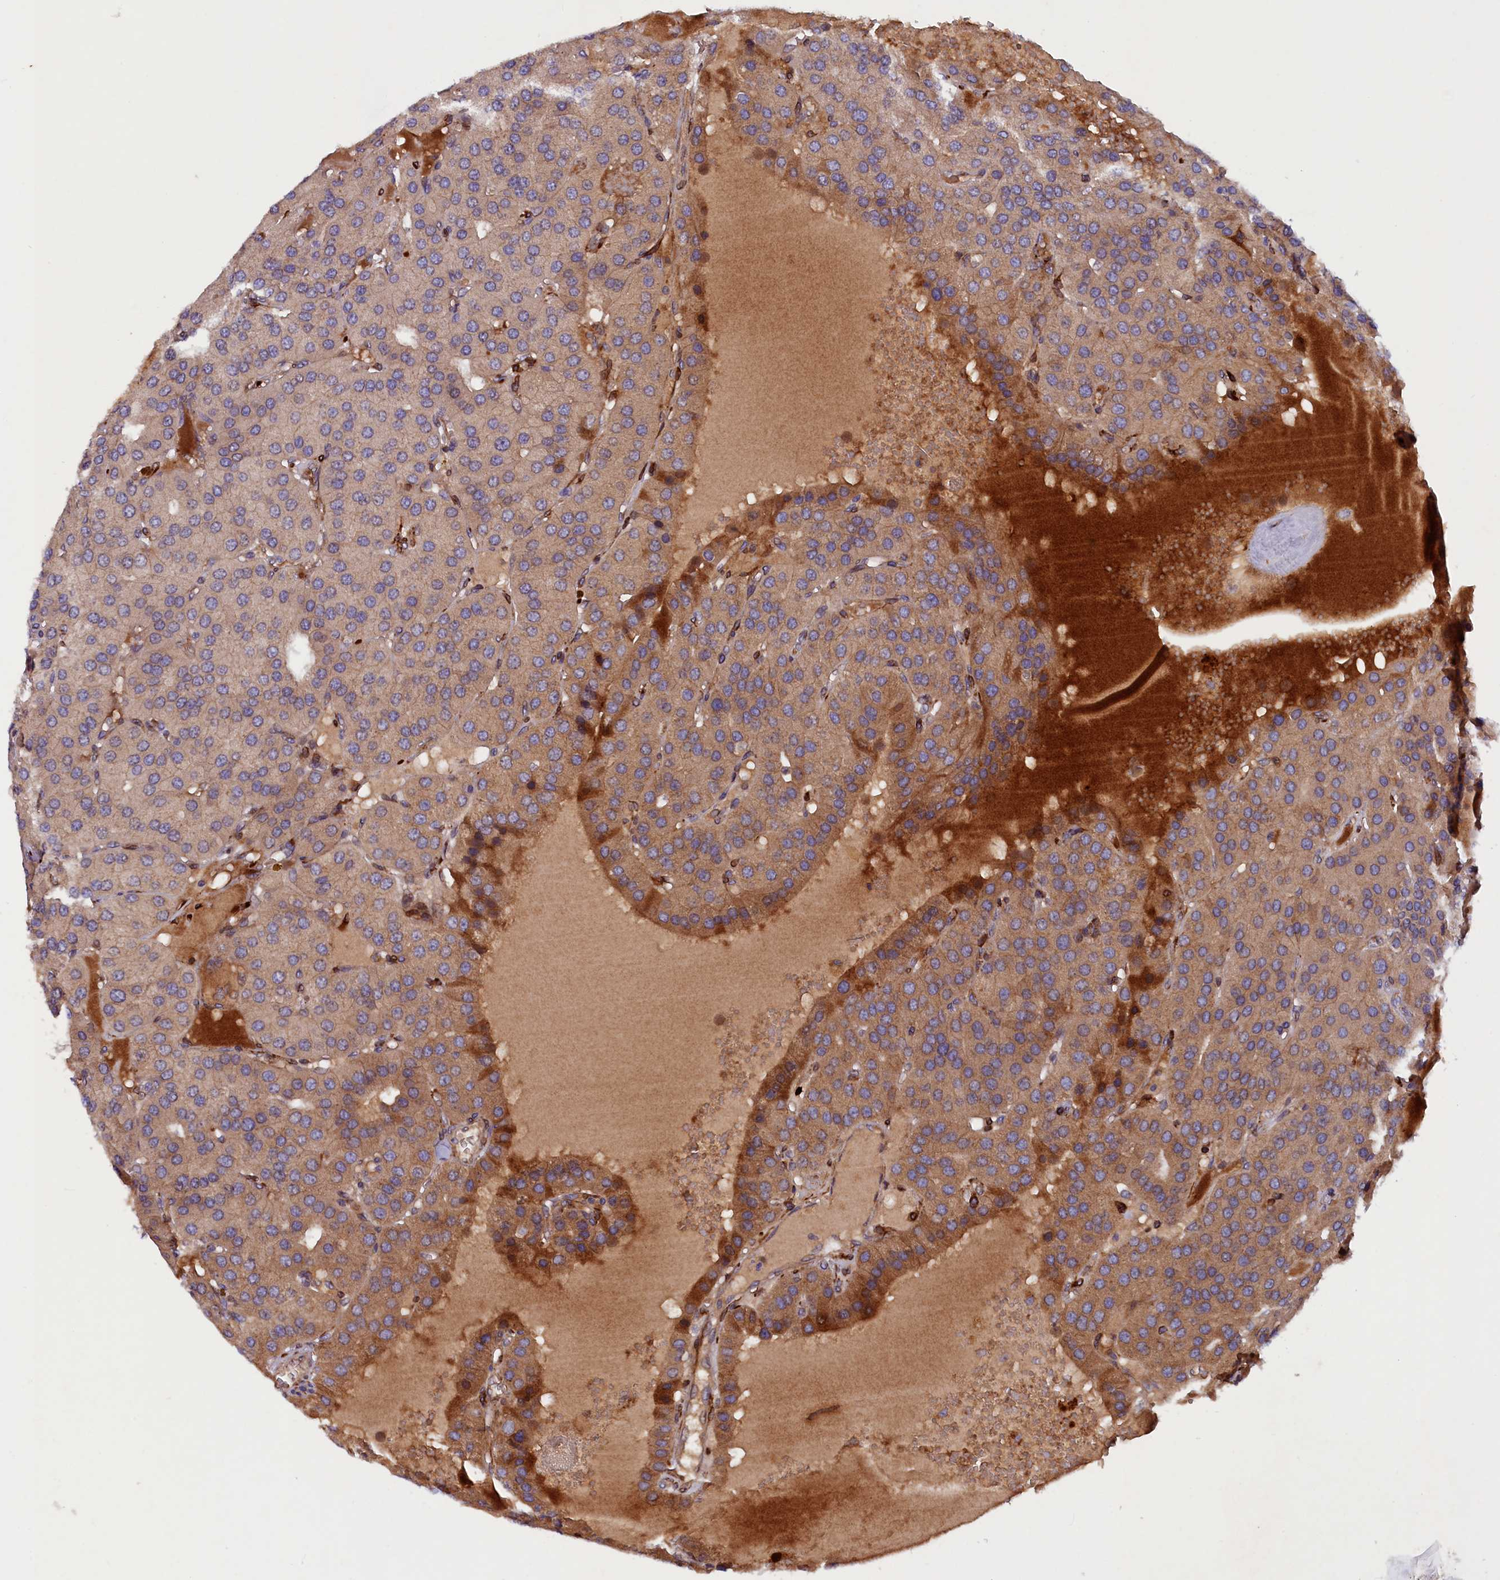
{"staining": {"intensity": "moderate", "quantity": "25%-75%", "location": "cytoplasmic/membranous"}, "tissue": "parathyroid gland", "cell_type": "Glandular cells", "image_type": "normal", "snomed": [{"axis": "morphology", "description": "Normal tissue, NOS"}, {"axis": "morphology", "description": "Adenoma, NOS"}, {"axis": "topography", "description": "Parathyroid gland"}], "caption": "DAB immunohistochemical staining of benign human parathyroid gland demonstrates moderate cytoplasmic/membranous protein expression in approximately 25%-75% of glandular cells.", "gene": "ARRDC4", "patient": {"sex": "female", "age": 86}}